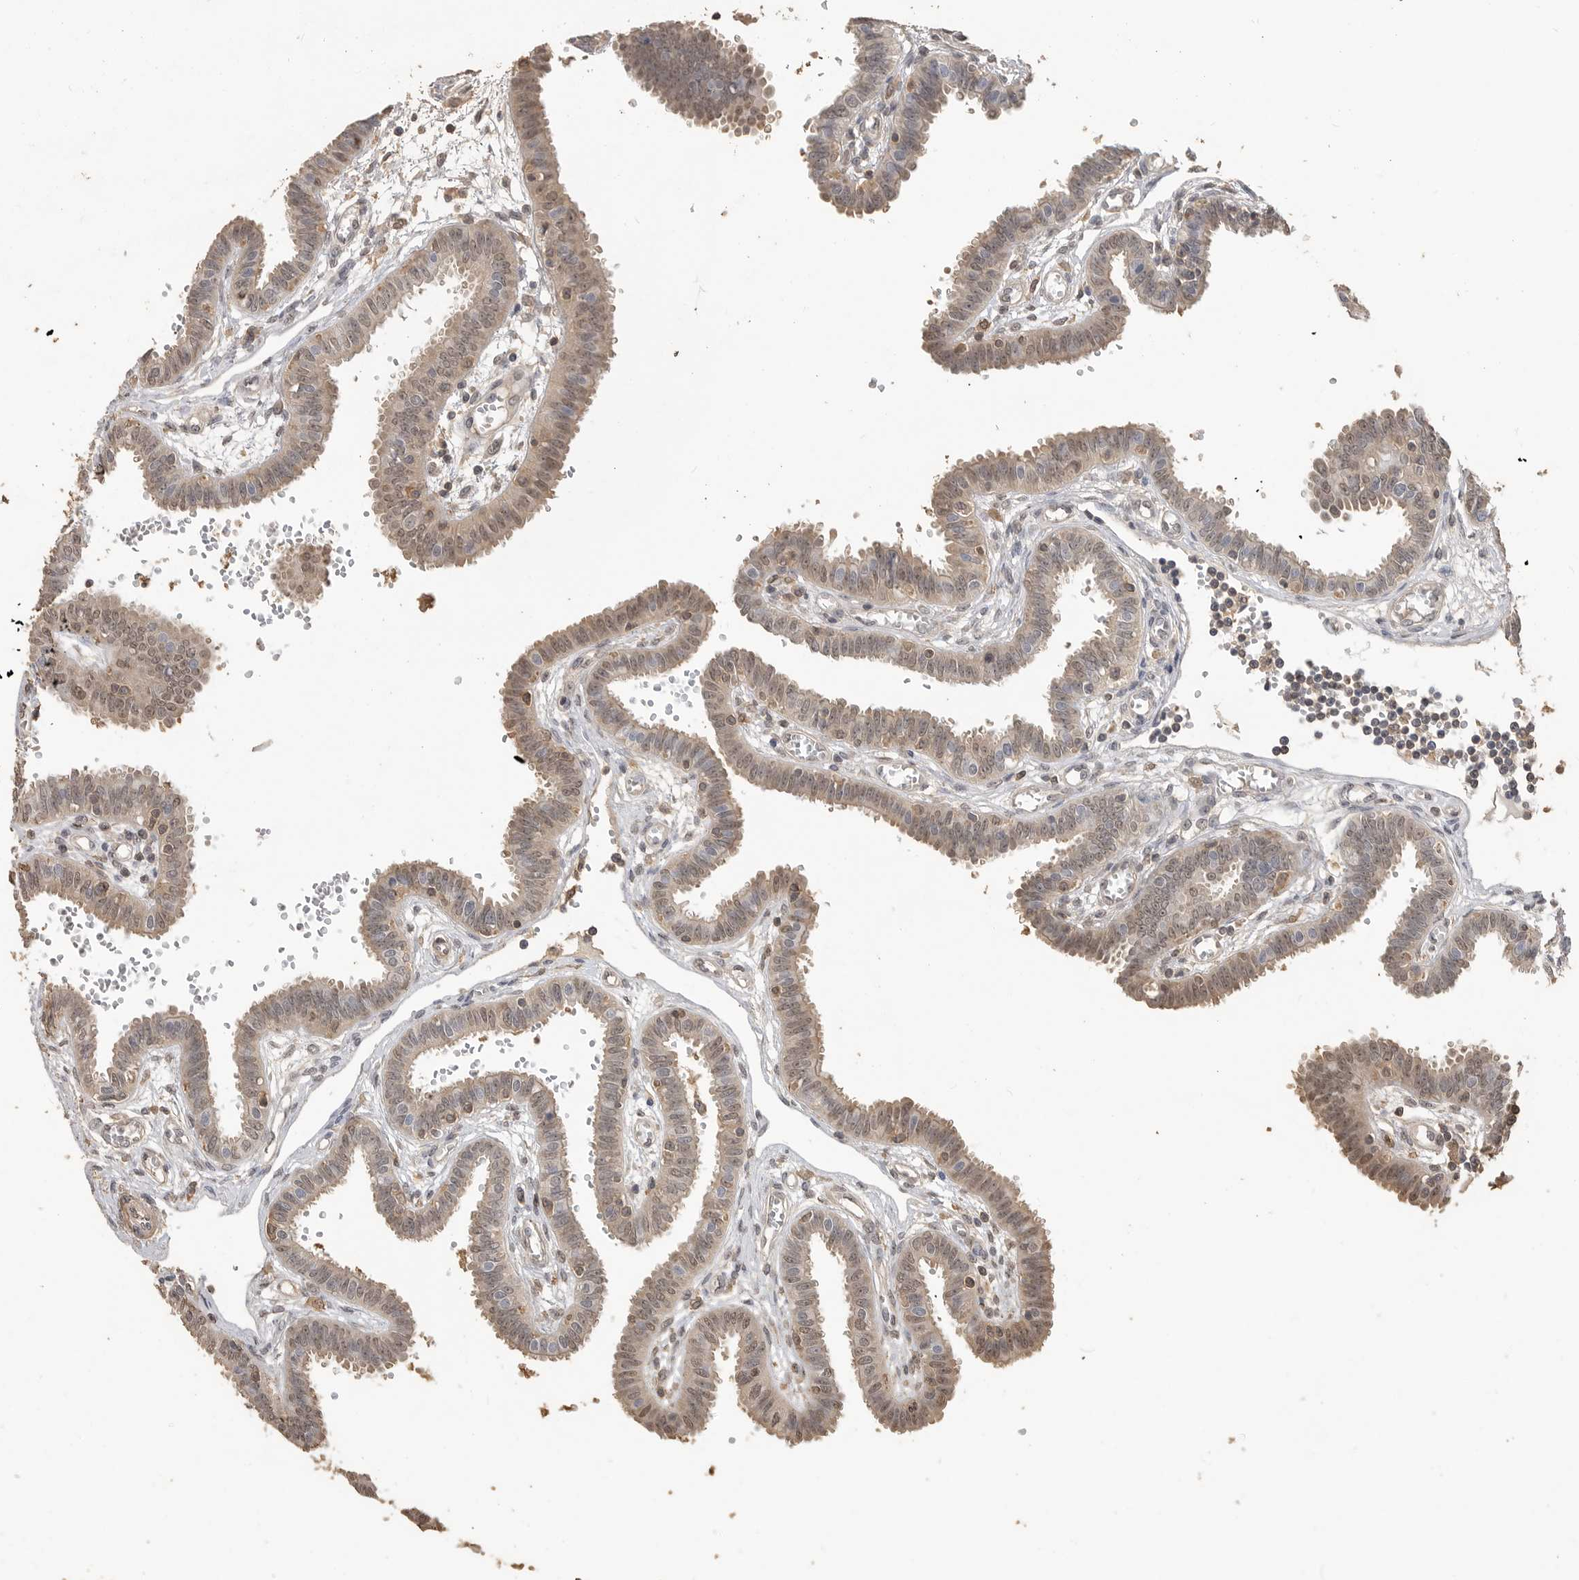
{"staining": {"intensity": "weak", "quantity": ">75%", "location": "cytoplasmic/membranous,nuclear"}, "tissue": "fallopian tube", "cell_type": "Glandular cells", "image_type": "normal", "snomed": [{"axis": "morphology", "description": "Normal tissue, NOS"}, {"axis": "topography", "description": "Fallopian tube"}], "caption": "Immunohistochemistry (IHC) (DAB) staining of unremarkable fallopian tube displays weak cytoplasmic/membranous,nuclear protein staining in approximately >75% of glandular cells.", "gene": "MAP2K1", "patient": {"sex": "female", "age": 32}}